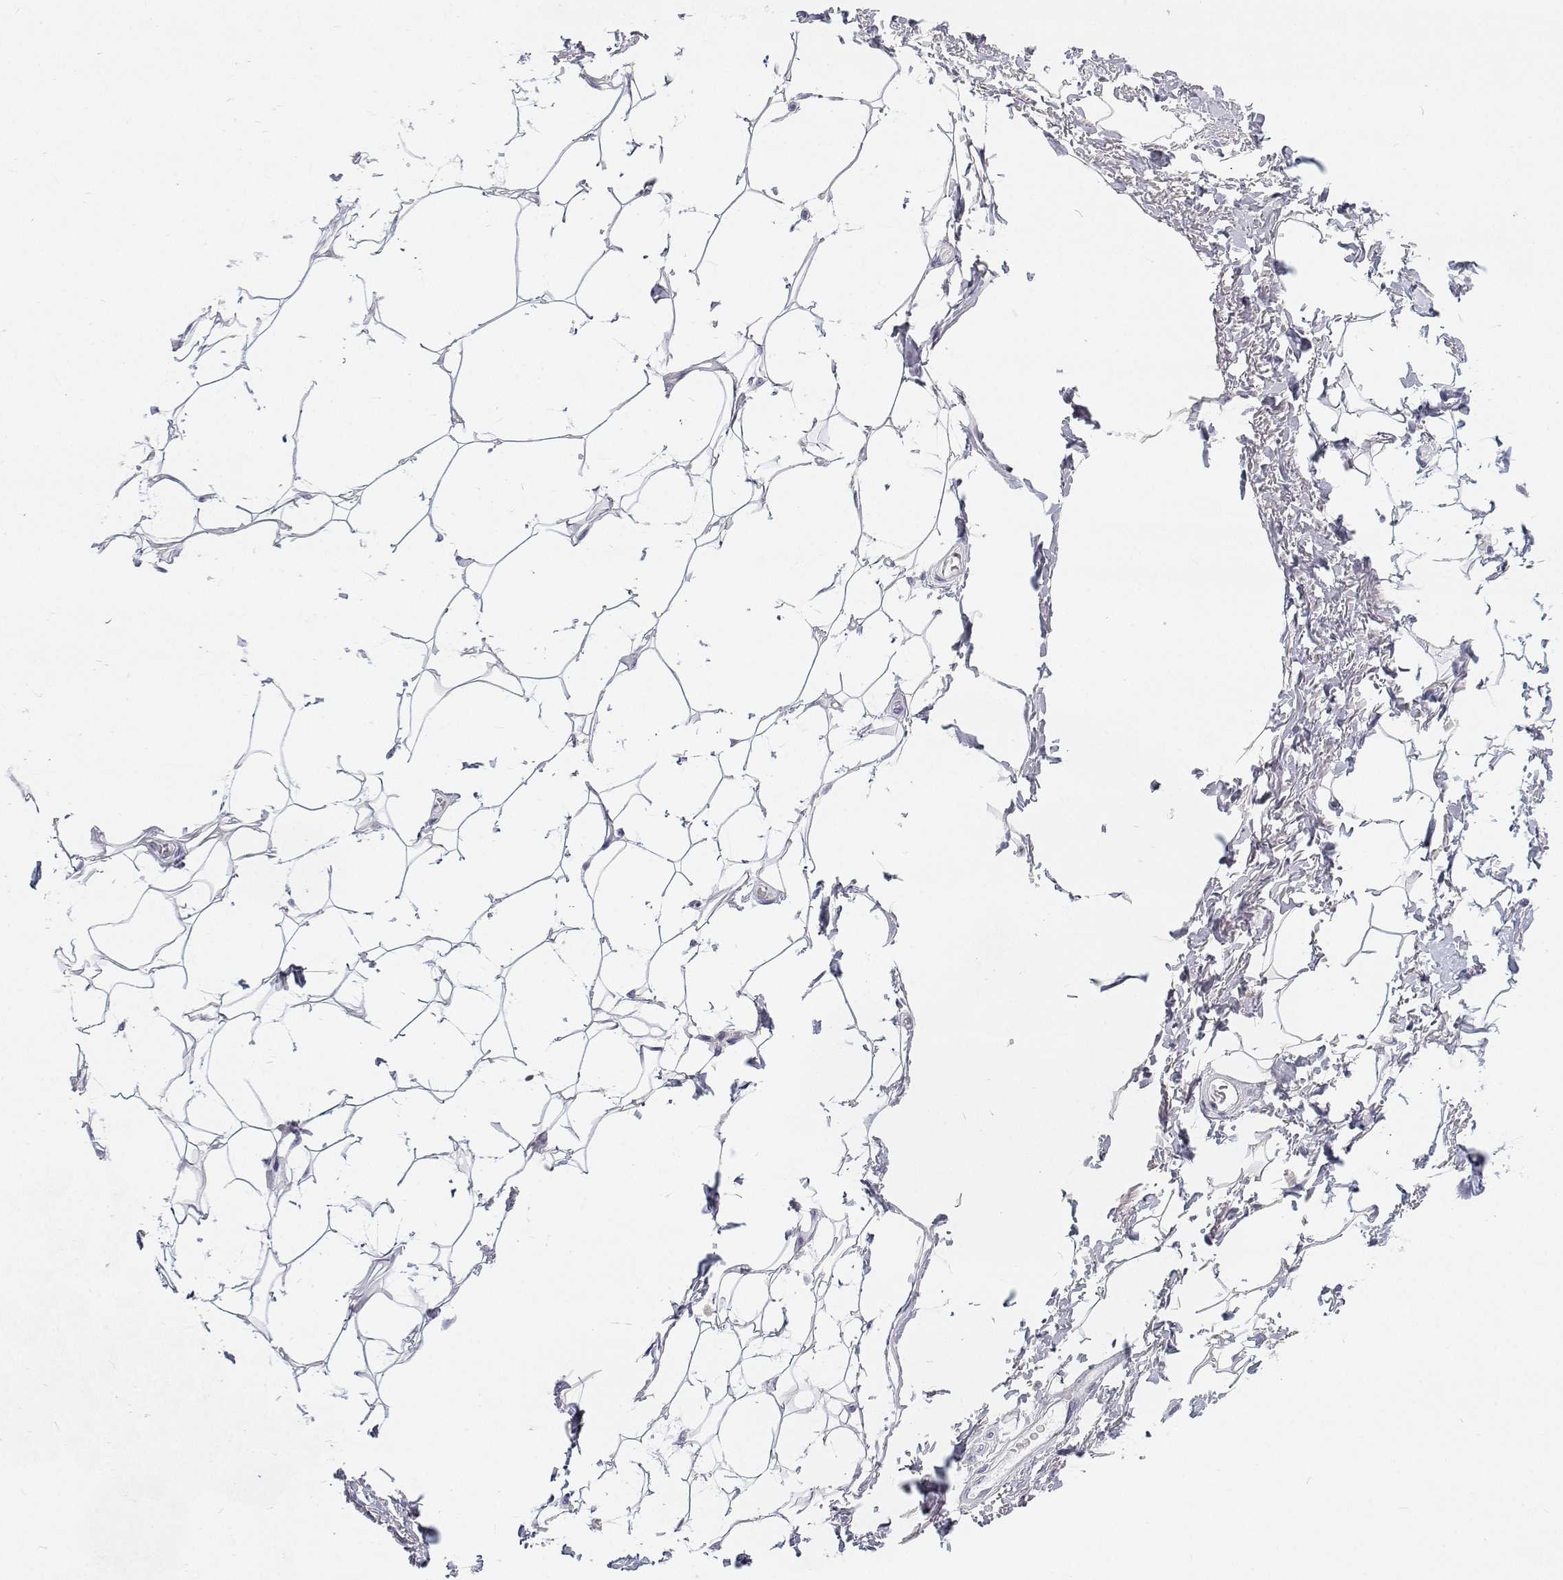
{"staining": {"intensity": "negative", "quantity": "none", "location": "none"}, "tissue": "adipose tissue", "cell_type": "Adipocytes", "image_type": "normal", "snomed": [{"axis": "morphology", "description": "Normal tissue, NOS"}, {"axis": "topography", "description": "Peripheral nerve tissue"}], "caption": "Immunohistochemistry (IHC) photomicrograph of unremarkable adipose tissue: human adipose tissue stained with DAB reveals no significant protein expression in adipocytes. (DAB IHC, high magnification).", "gene": "NCR2", "patient": {"sex": "male", "age": 51}}